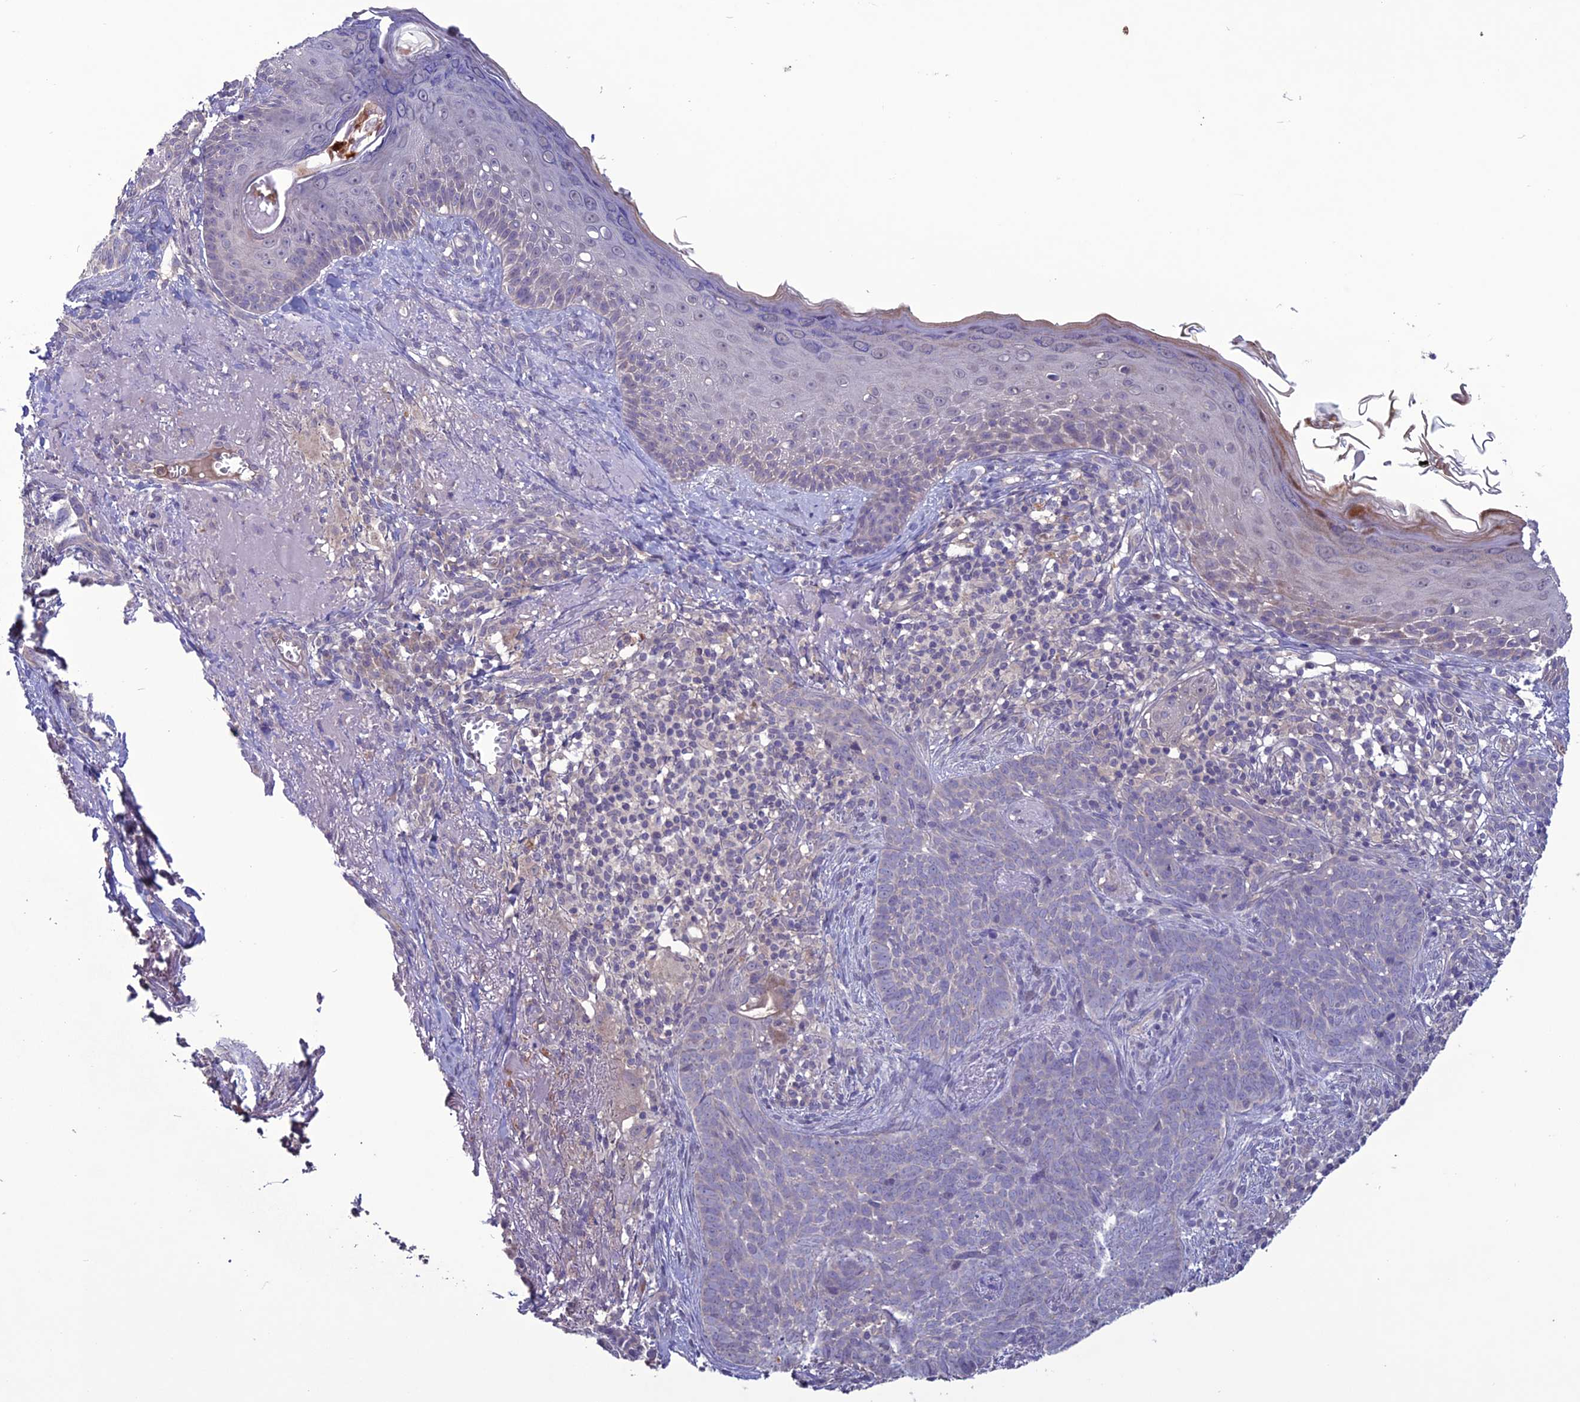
{"staining": {"intensity": "negative", "quantity": "none", "location": "none"}, "tissue": "skin cancer", "cell_type": "Tumor cells", "image_type": "cancer", "snomed": [{"axis": "morphology", "description": "Basal cell carcinoma"}, {"axis": "topography", "description": "Skin"}], "caption": "Tumor cells show no significant protein positivity in skin cancer (basal cell carcinoma).", "gene": "C2orf76", "patient": {"sex": "female", "age": 76}}